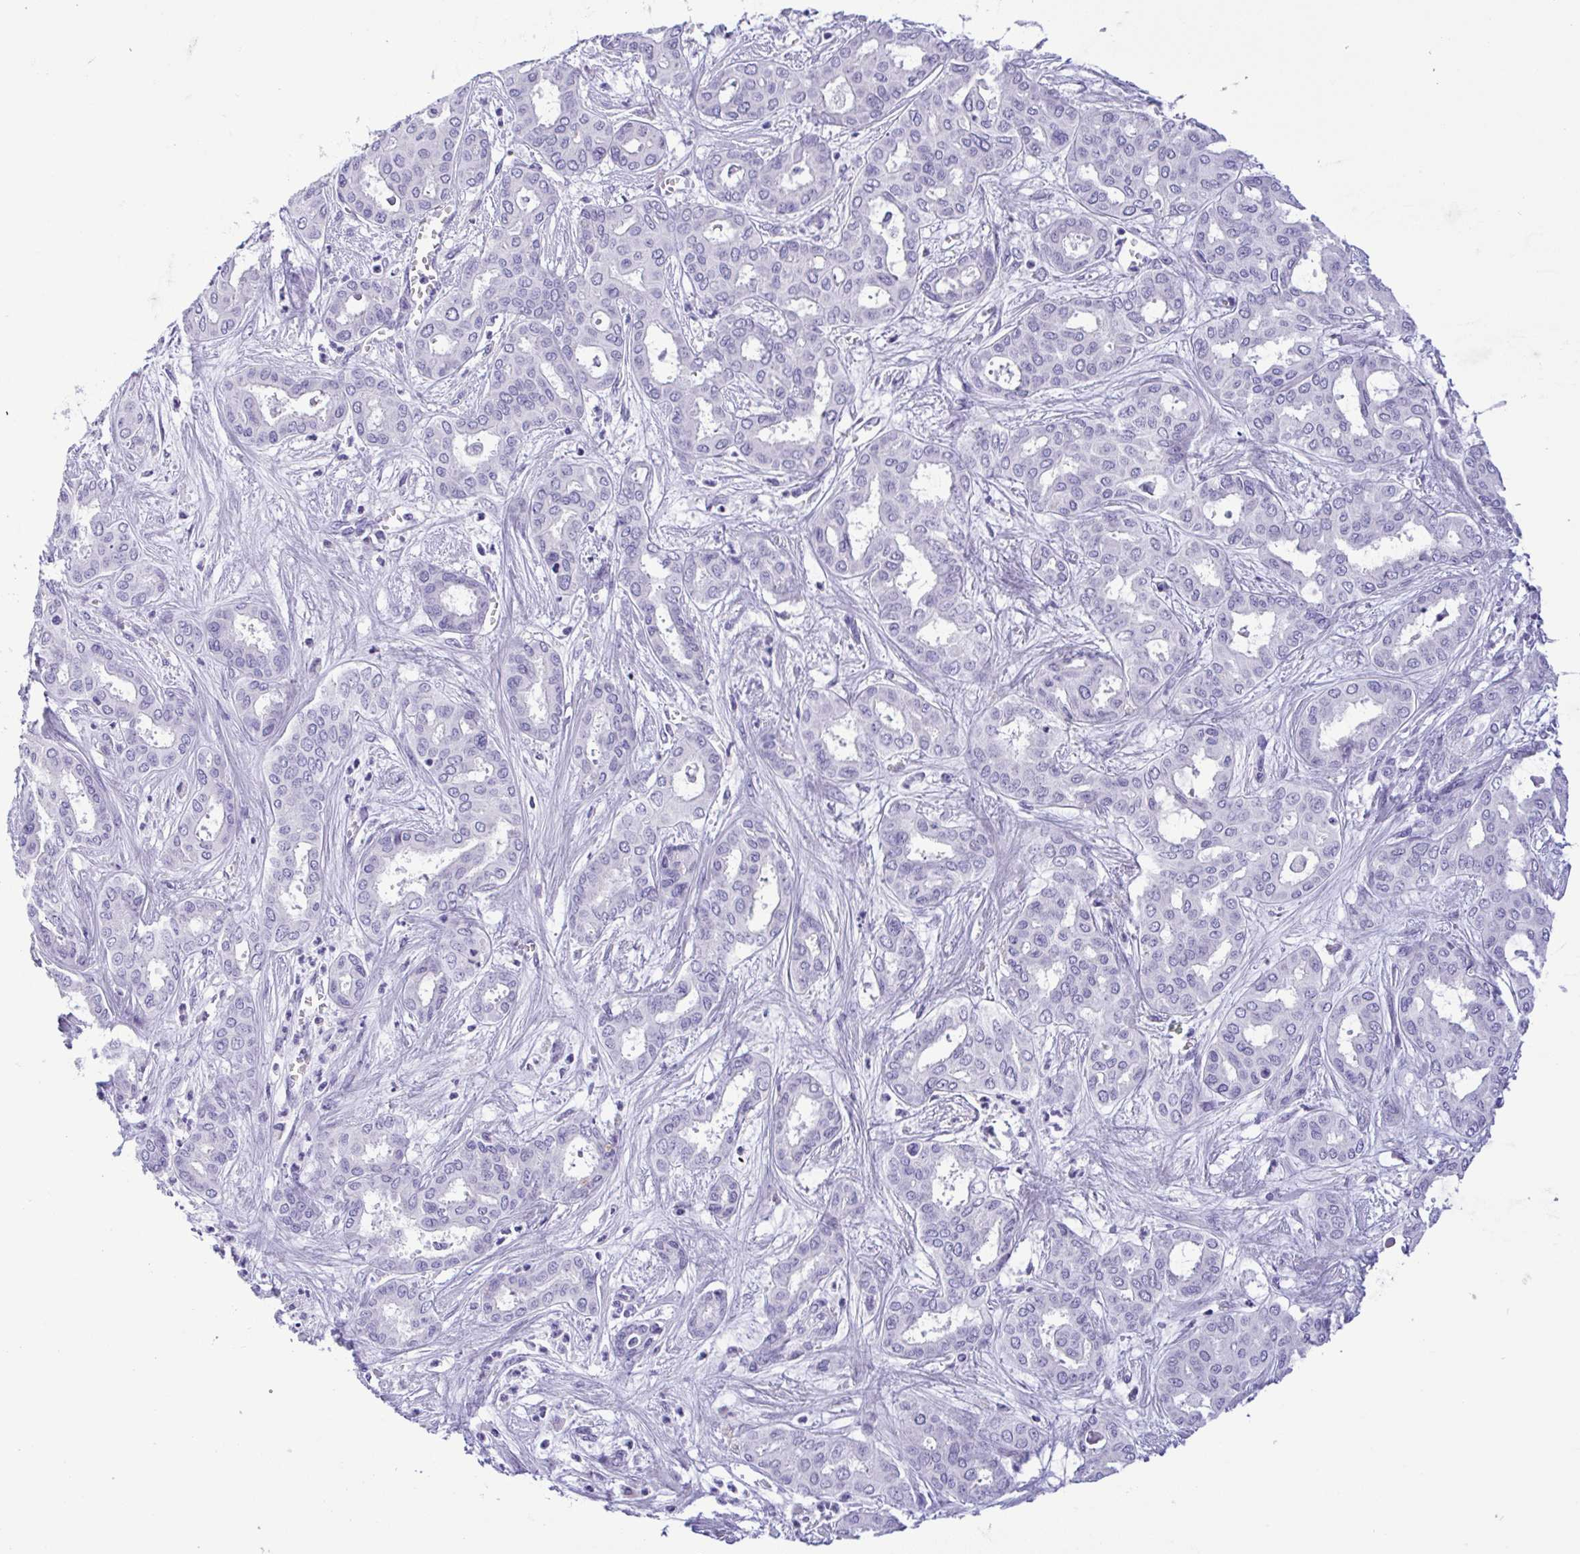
{"staining": {"intensity": "negative", "quantity": "none", "location": "none"}, "tissue": "liver cancer", "cell_type": "Tumor cells", "image_type": "cancer", "snomed": [{"axis": "morphology", "description": "Cholangiocarcinoma"}, {"axis": "topography", "description": "Liver"}], "caption": "This is an immunohistochemistry (IHC) micrograph of human liver cancer (cholangiocarcinoma). There is no positivity in tumor cells.", "gene": "YBX2", "patient": {"sex": "female", "age": 64}}